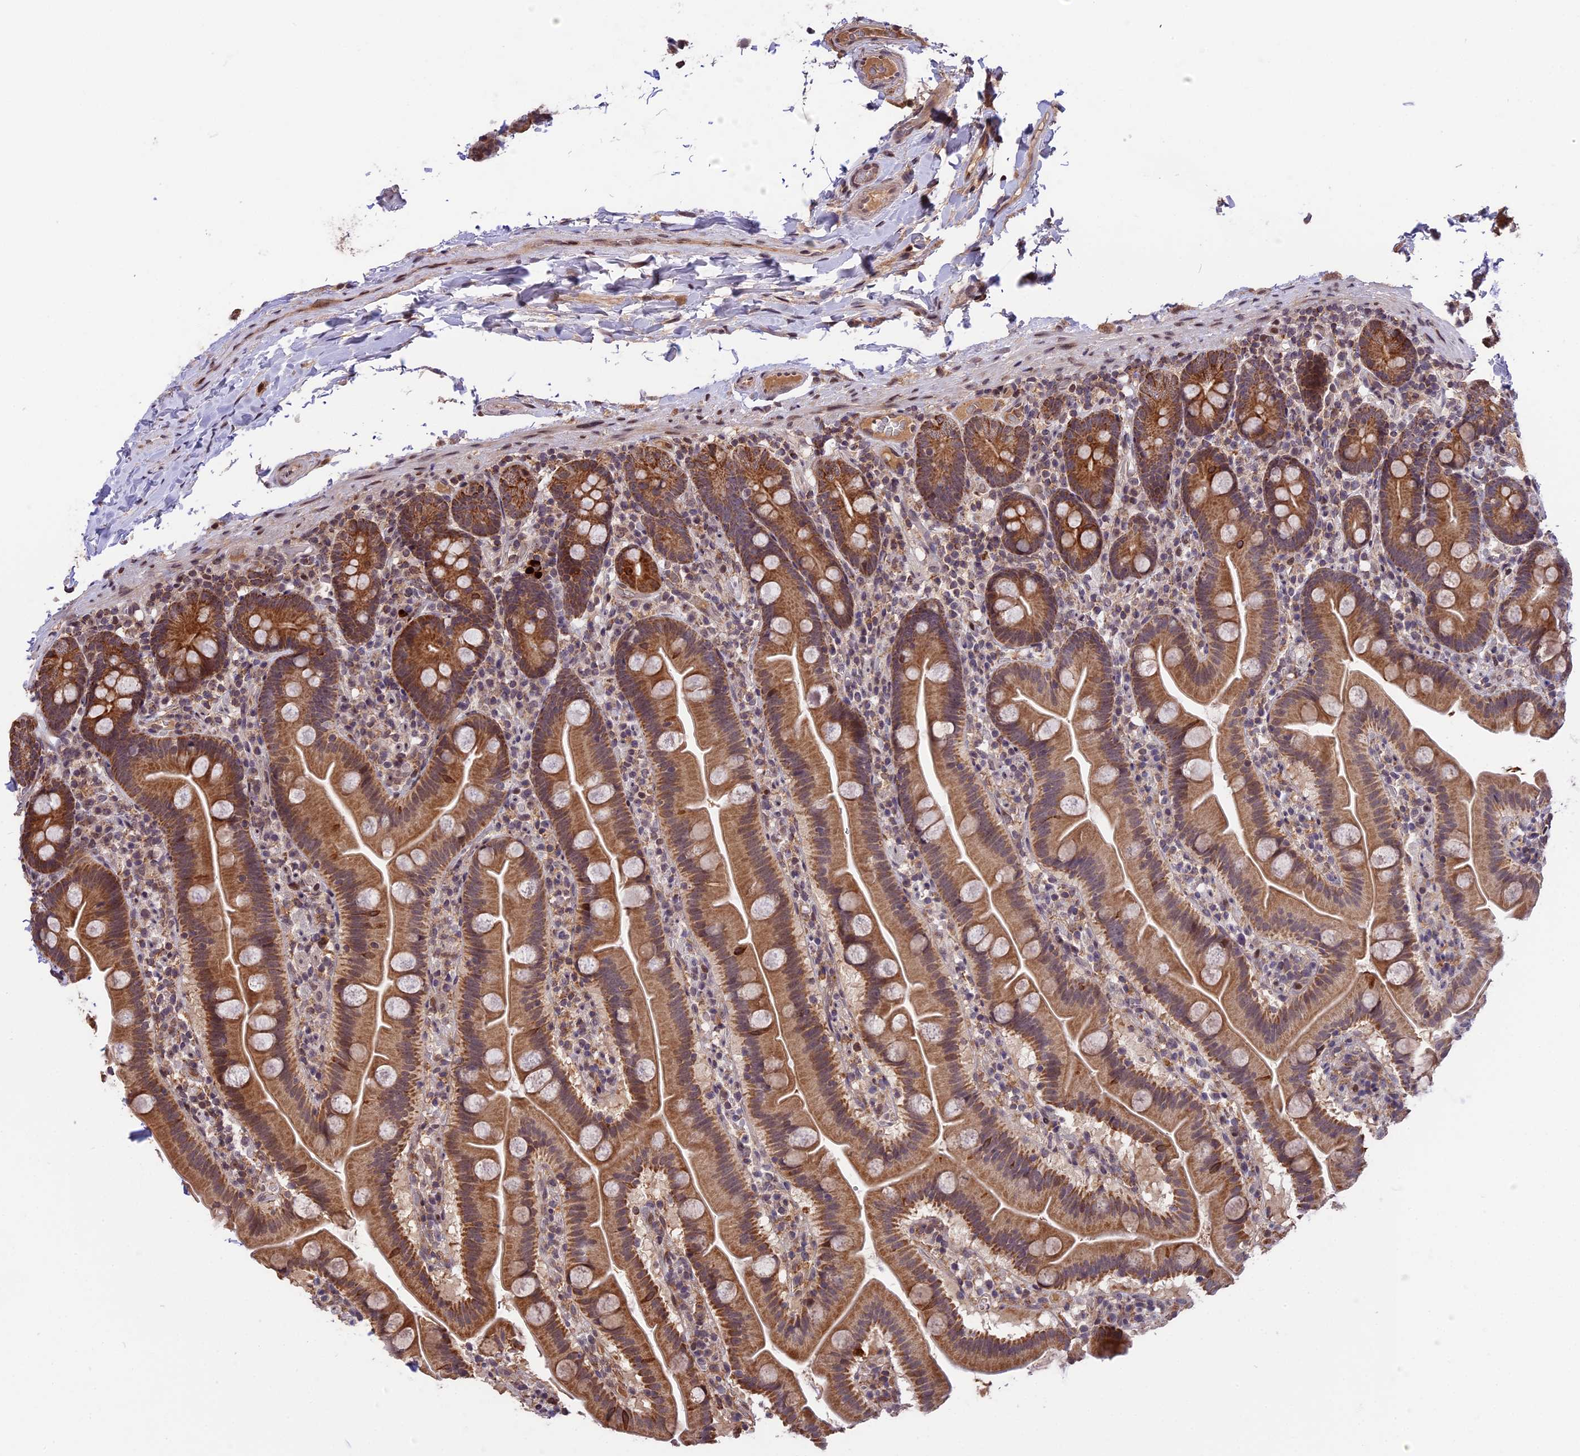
{"staining": {"intensity": "strong", "quantity": ">75%", "location": "cytoplasmic/membranous"}, "tissue": "small intestine", "cell_type": "Glandular cells", "image_type": "normal", "snomed": [{"axis": "morphology", "description": "Normal tissue, NOS"}, {"axis": "topography", "description": "Small intestine"}], "caption": "Immunohistochemical staining of benign human small intestine exhibits strong cytoplasmic/membranous protein expression in about >75% of glandular cells. The staining is performed using DAB brown chromogen to label protein expression. The nuclei are counter-stained blue using hematoxylin.", "gene": "RERGL", "patient": {"sex": "female", "age": 68}}